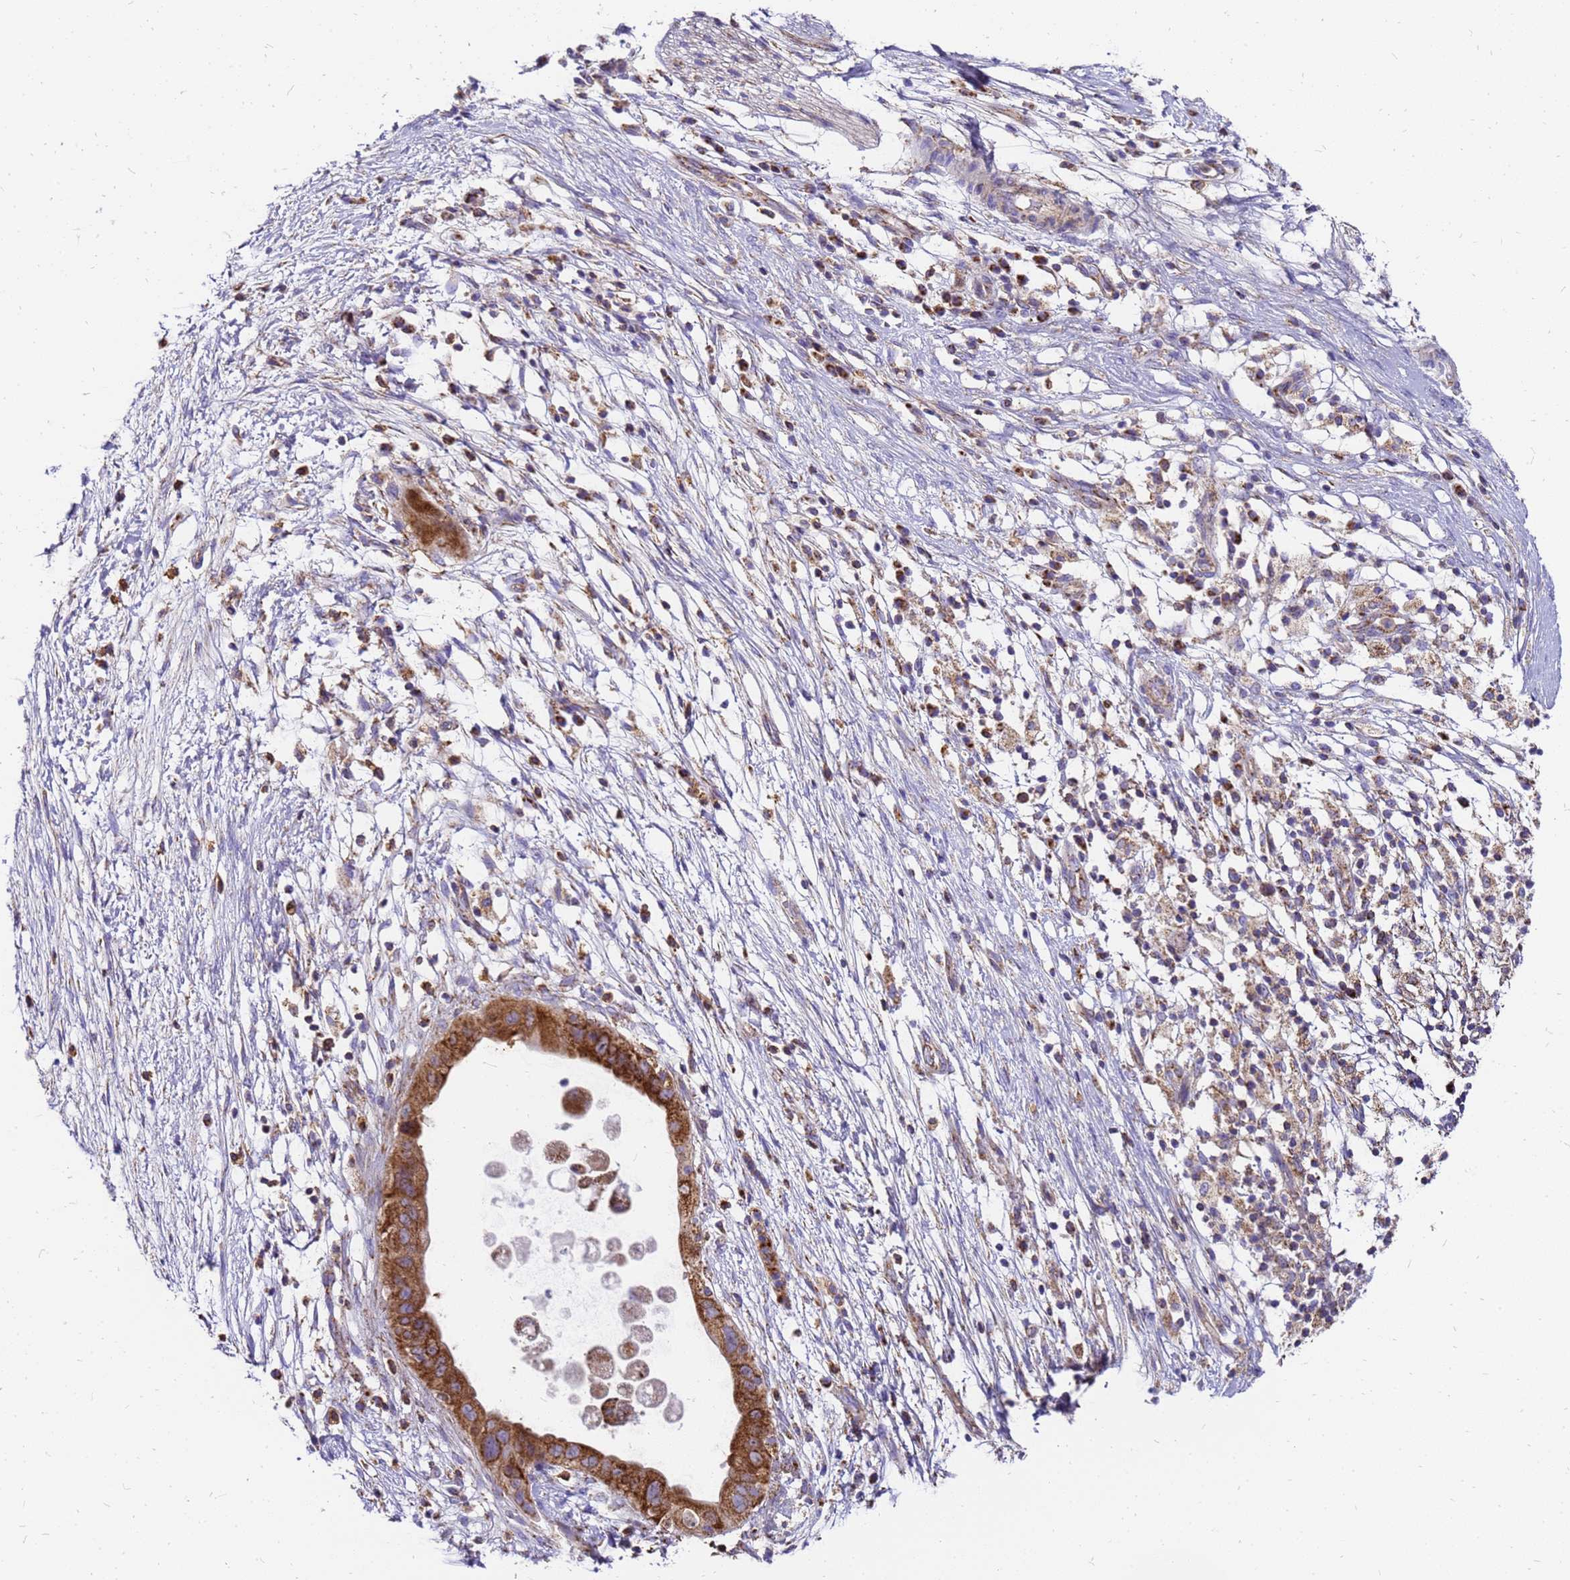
{"staining": {"intensity": "strong", "quantity": ">75%", "location": "cytoplasmic/membranous"}, "tissue": "pancreatic cancer", "cell_type": "Tumor cells", "image_type": "cancer", "snomed": [{"axis": "morphology", "description": "Adenocarcinoma, NOS"}, {"axis": "topography", "description": "Pancreas"}], "caption": "DAB immunohistochemical staining of pancreatic cancer reveals strong cytoplasmic/membranous protein expression in about >75% of tumor cells.", "gene": "MRPS26", "patient": {"sex": "male", "age": 68}}